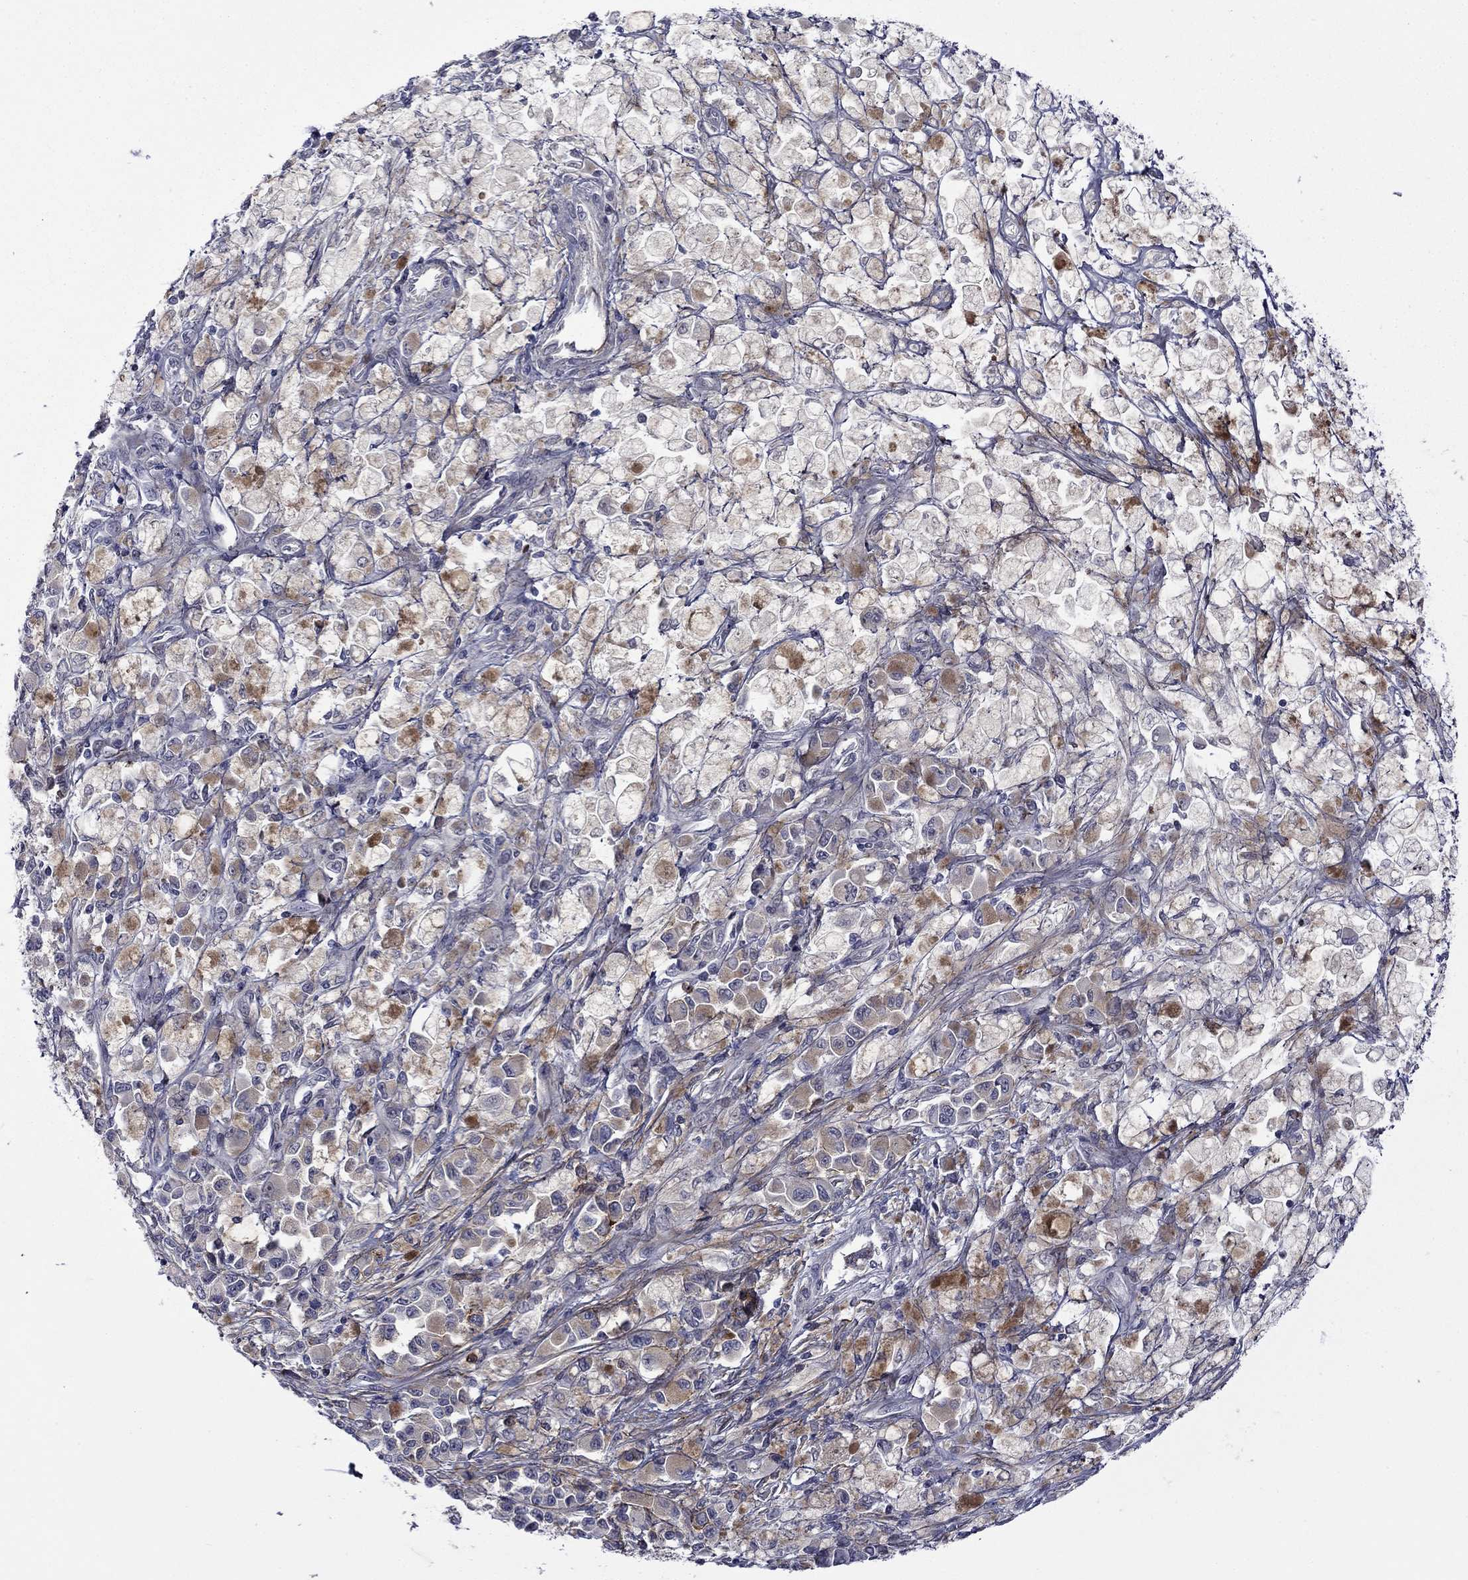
{"staining": {"intensity": "weak", "quantity": "<25%", "location": "cytoplasmic/membranous"}, "tissue": "melanoma", "cell_type": "Tumor cells", "image_type": "cancer", "snomed": [{"axis": "morphology", "description": "Malignant melanoma, NOS"}, {"axis": "topography", "description": "Skin"}], "caption": "Tumor cells show no significant protein positivity in malignant melanoma.", "gene": "LMO7", "patient": {"sex": "female", "age": 58}}